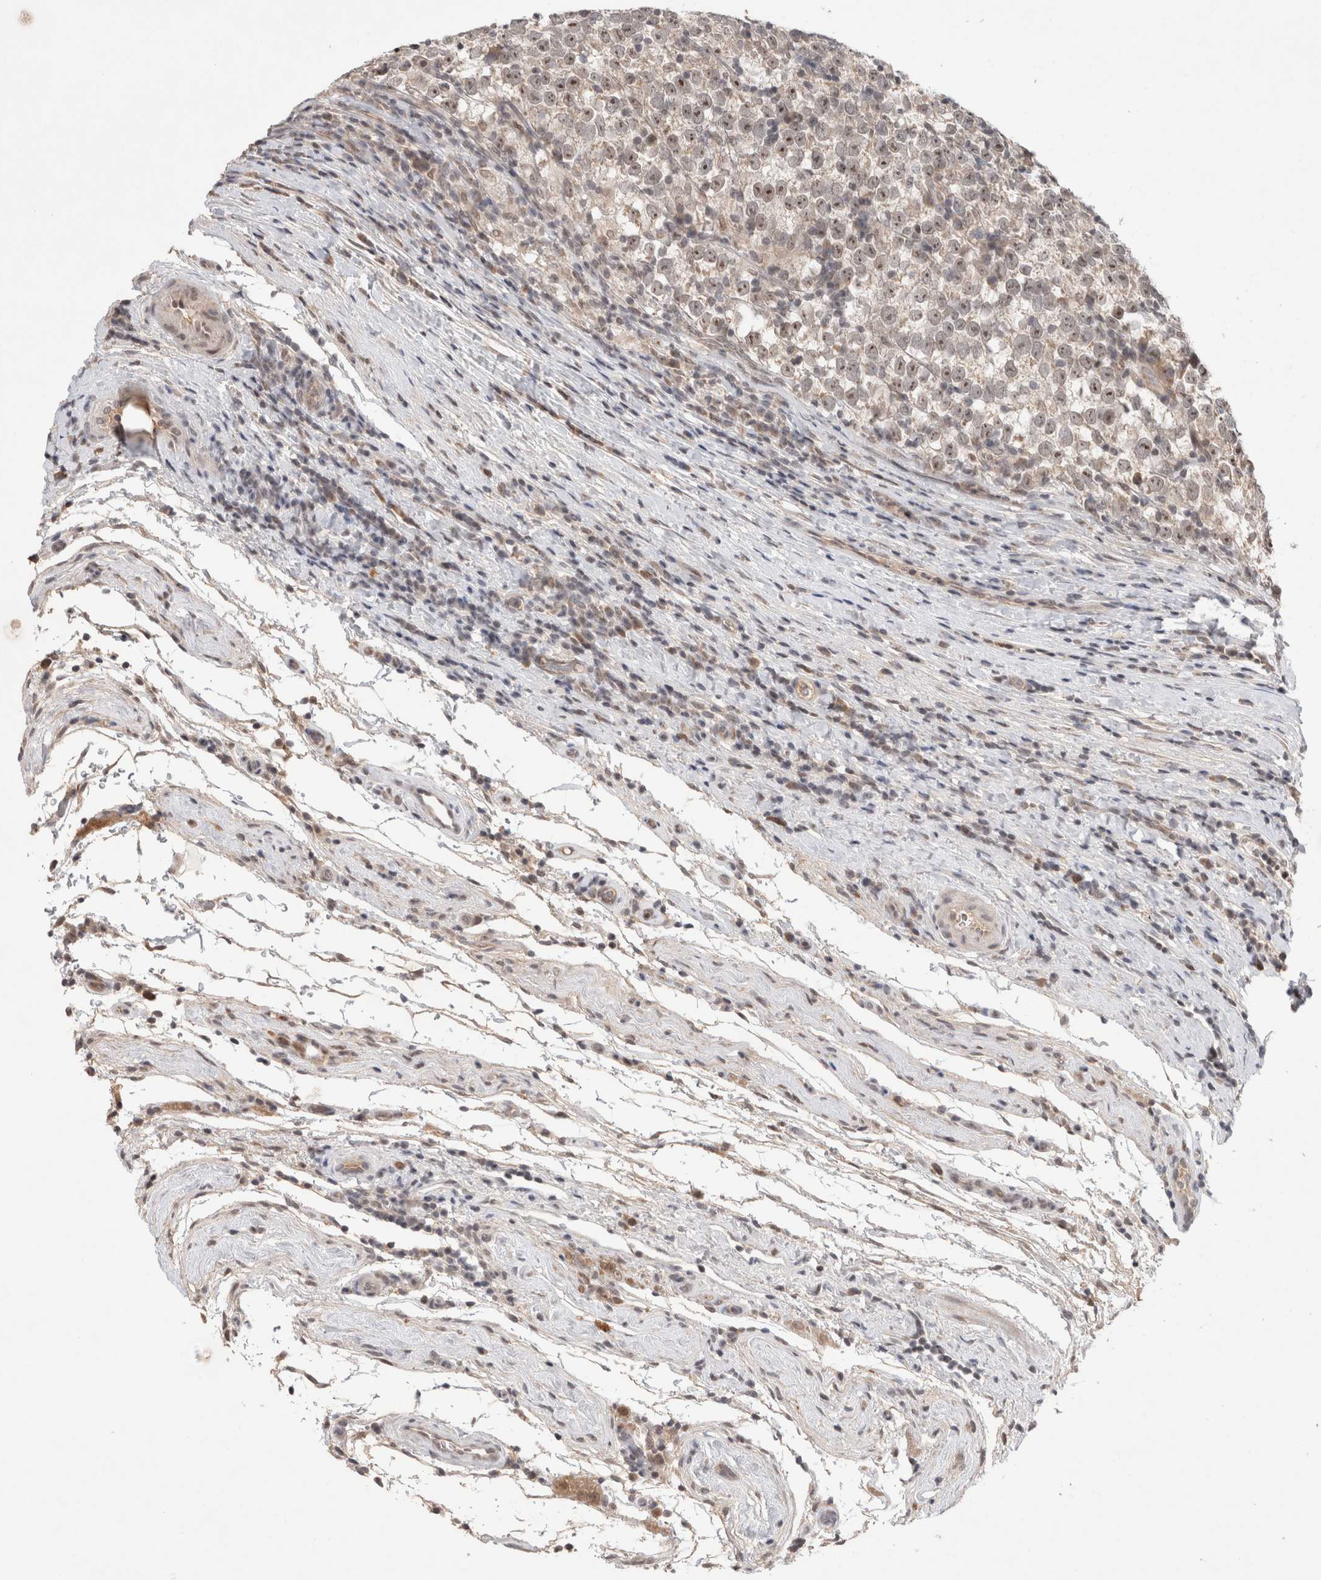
{"staining": {"intensity": "weak", "quantity": "25%-75%", "location": "nuclear"}, "tissue": "testis cancer", "cell_type": "Tumor cells", "image_type": "cancer", "snomed": [{"axis": "morphology", "description": "Normal tissue, NOS"}, {"axis": "morphology", "description": "Seminoma, NOS"}, {"axis": "topography", "description": "Testis"}], "caption": "Testis cancer stained with DAB (3,3'-diaminobenzidine) immunohistochemistry shows low levels of weak nuclear staining in about 25%-75% of tumor cells.", "gene": "SYDE2", "patient": {"sex": "male", "age": 43}}